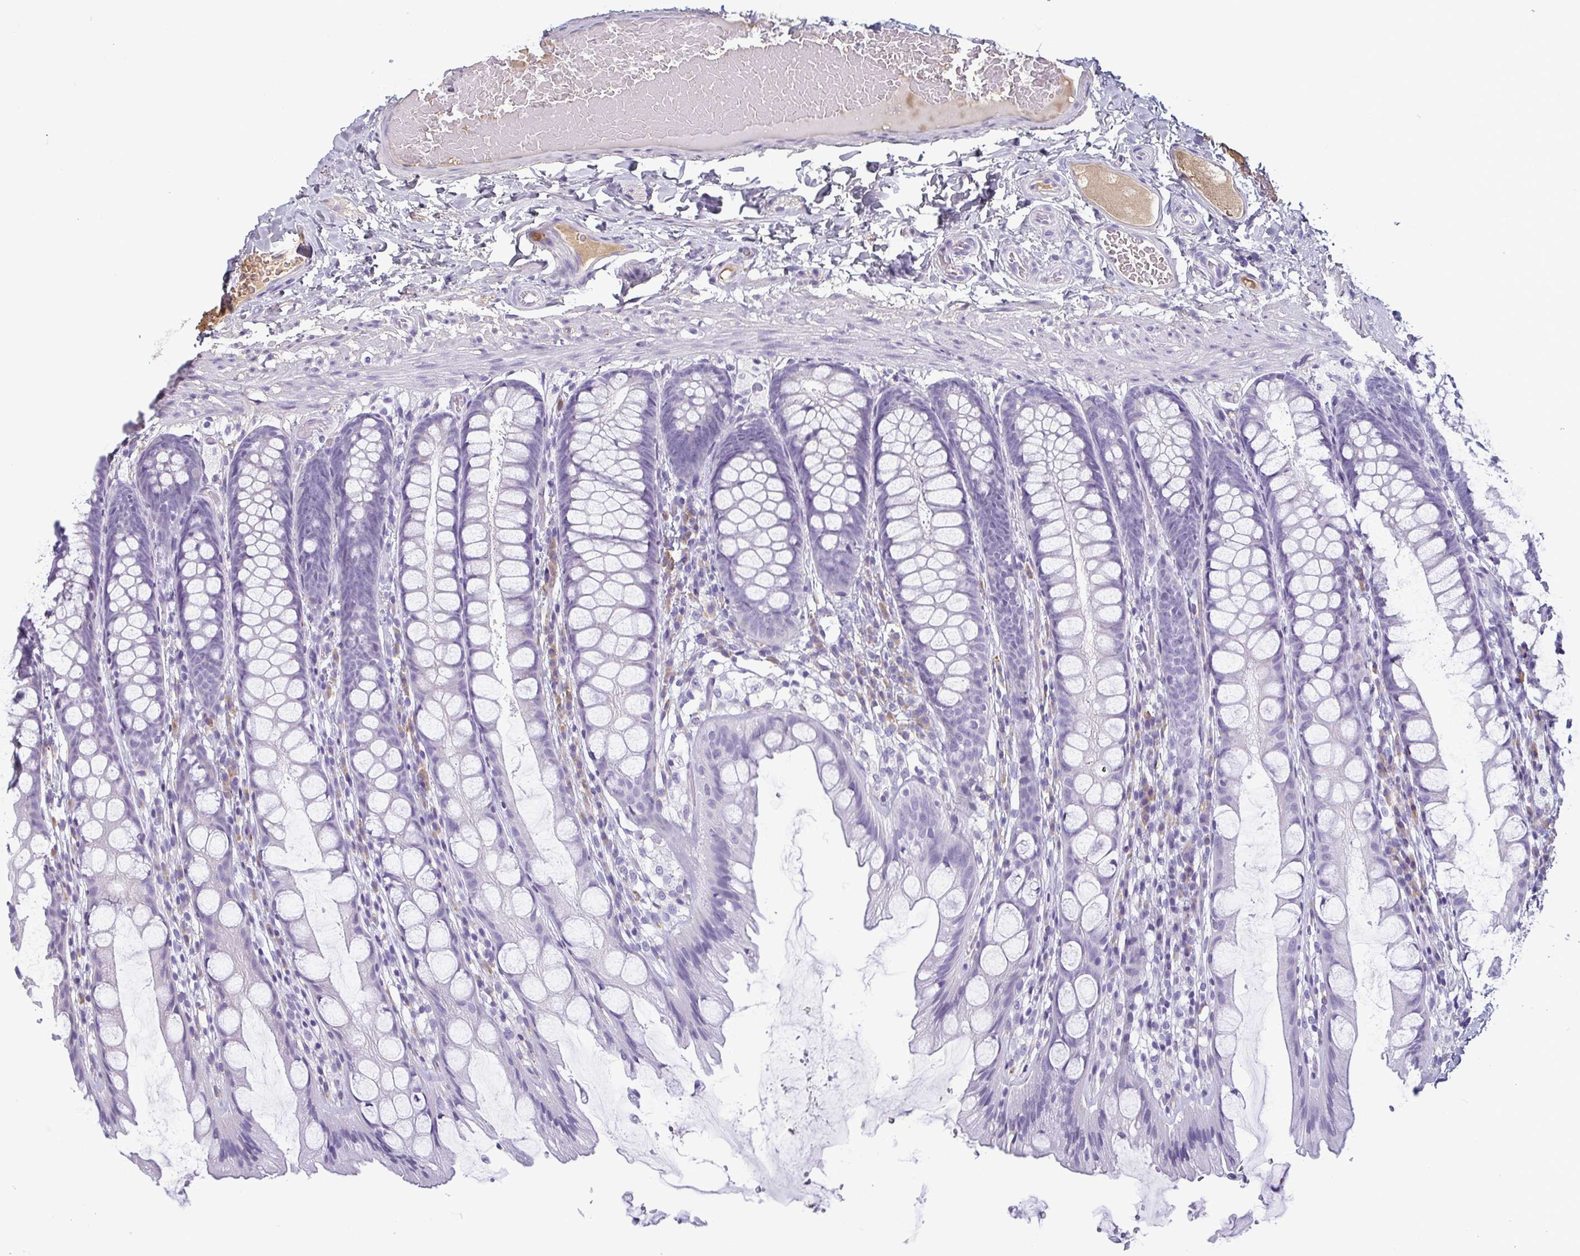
{"staining": {"intensity": "negative", "quantity": "none", "location": "none"}, "tissue": "colon", "cell_type": "Endothelial cells", "image_type": "normal", "snomed": [{"axis": "morphology", "description": "Normal tissue, NOS"}, {"axis": "topography", "description": "Colon"}], "caption": "An IHC histopathology image of normal colon is shown. There is no staining in endothelial cells of colon. The staining was performed using DAB (3,3'-diaminobenzidine) to visualize the protein expression in brown, while the nuclei were stained in blue with hematoxylin (Magnification: 20x).", "gene": "ECM1", "patient": {"sex": "male", "age": 47}}